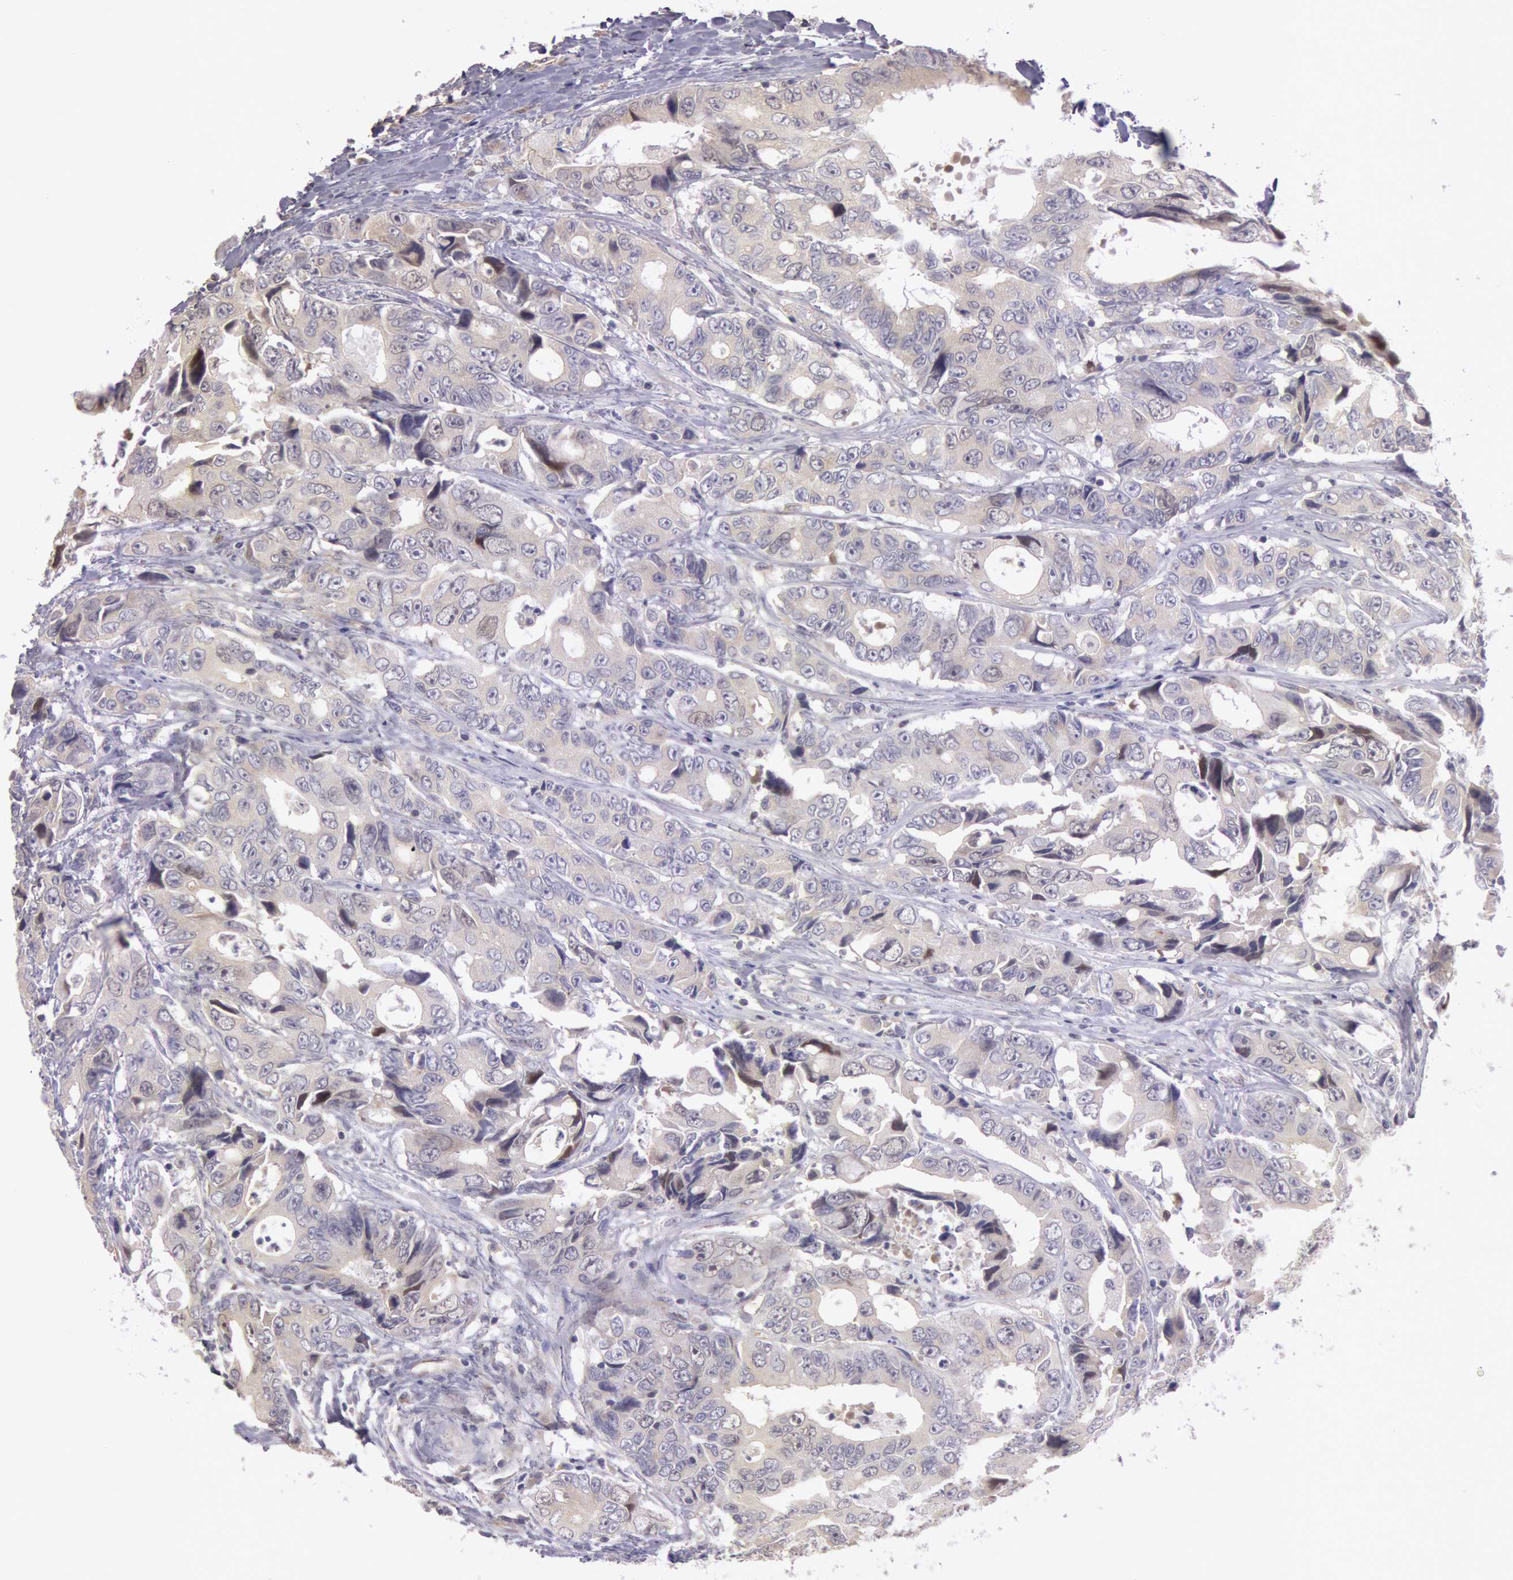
{"staining": {"intensity": "negative", "quantity": "none", "location": "none"}, "tissue": "colorectal cancer", "cell_type": "Tumor cells", "image_type": "cancer", "snomed": [{"axis": "morphology", "description": "Adenocarcinoma, NOS"}, {"axis": "topography", "description": "Rectum"}], "caption": "Colorectal cancer (adenocarcinoma) stained for a protein using immunohistochemistry (IHC) demonstrates no positivity tumor cells.", "gene": "AMOTL1", "patient": {"sex": "female", "age": 67}}